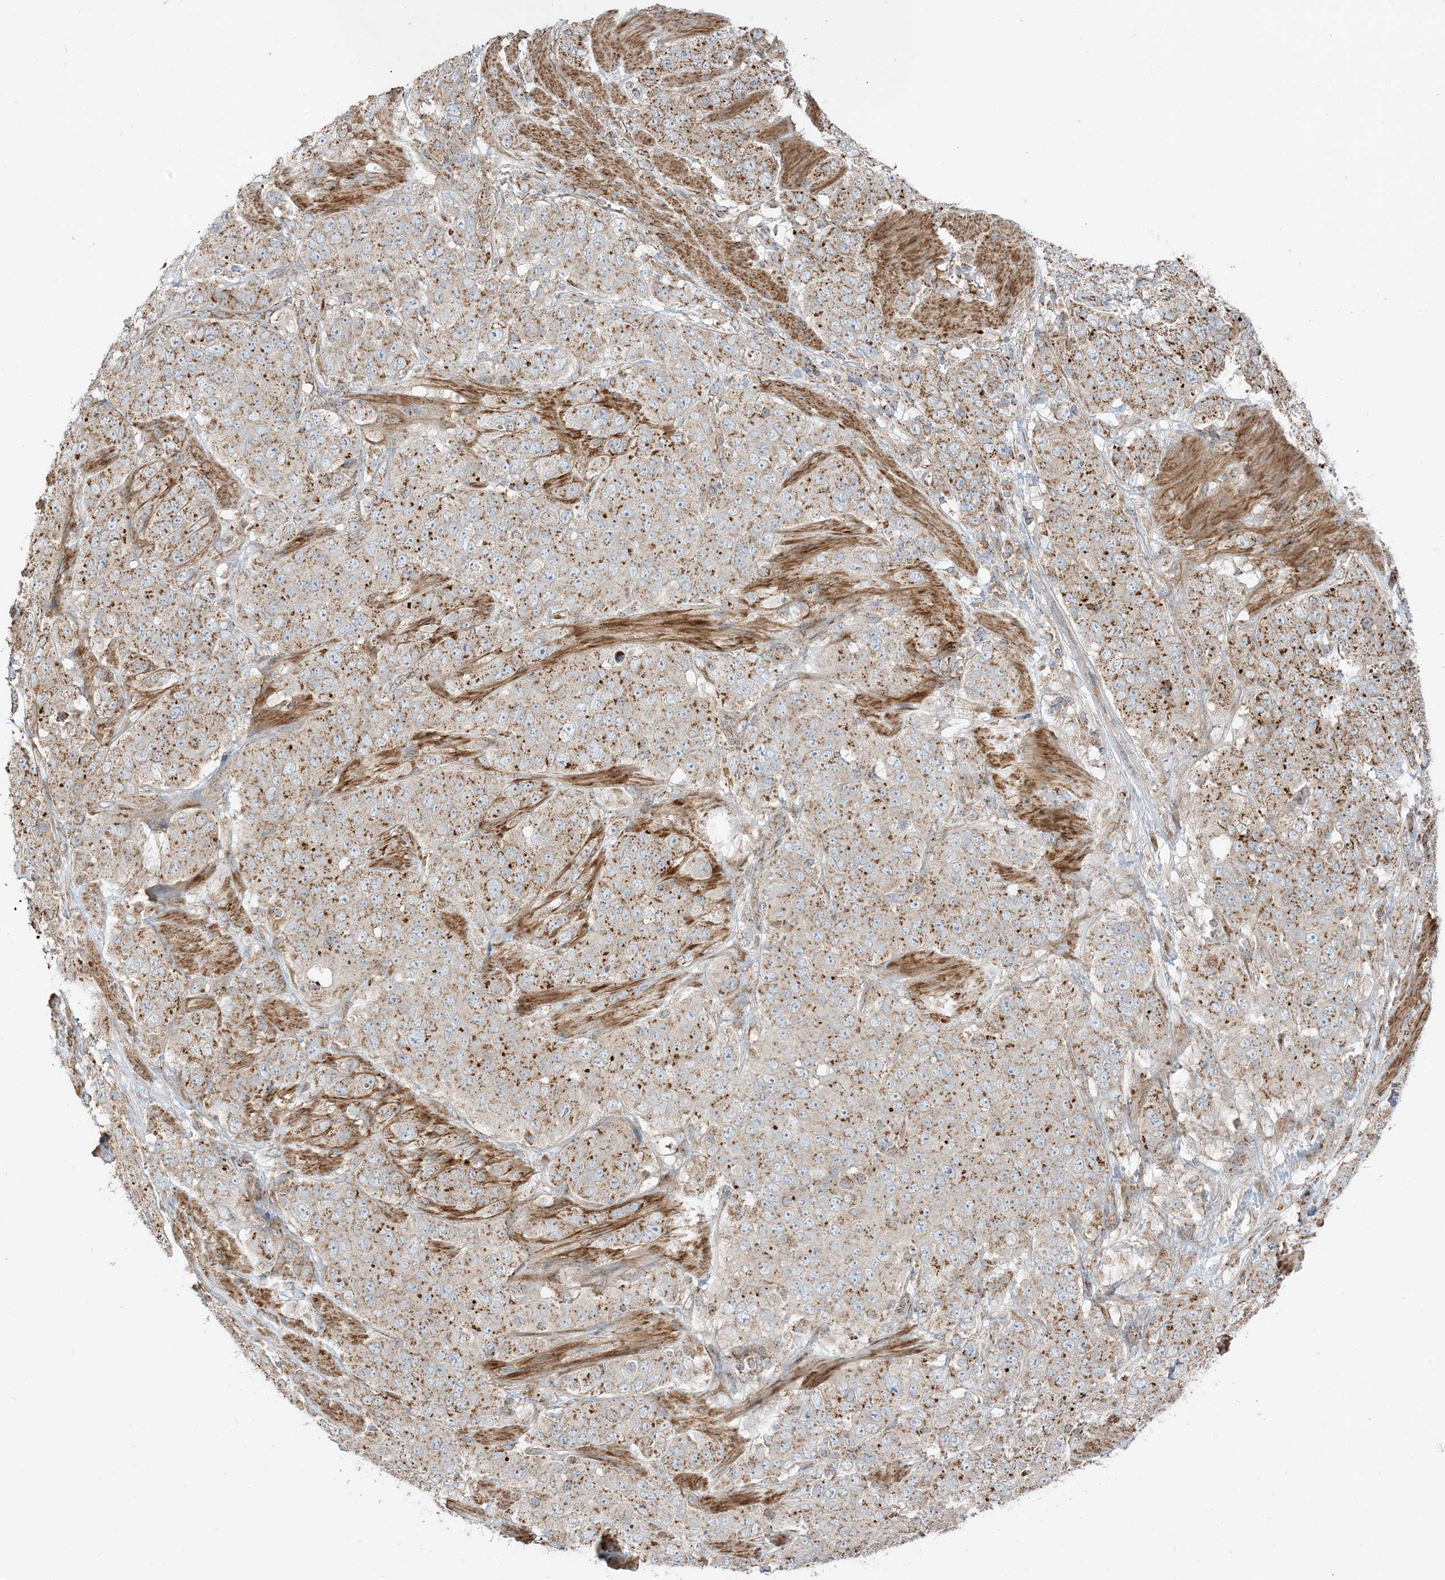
{"staining": {"intensity": "moderate", "quantity": ">75%", "location": "cytoplasmic/membranous"}, "tissue": "stomach cancer", "cell_type": "Tumor cells", "image_type": "cancer", "snomed": [{"axis": "morphology", "description": "Adenocarcinoma, NOS"}, {"axis": "topography", "description": "Stomach"}], "caption": "Immunohistochemical staining of adenocarcinoma (stomach) shows medium levels of moderate cytoplasmic/membranous protein expression in about >75% of tumor cells.", "gene": "AARS2", "patient": {"sex": "male", "age": 48}}